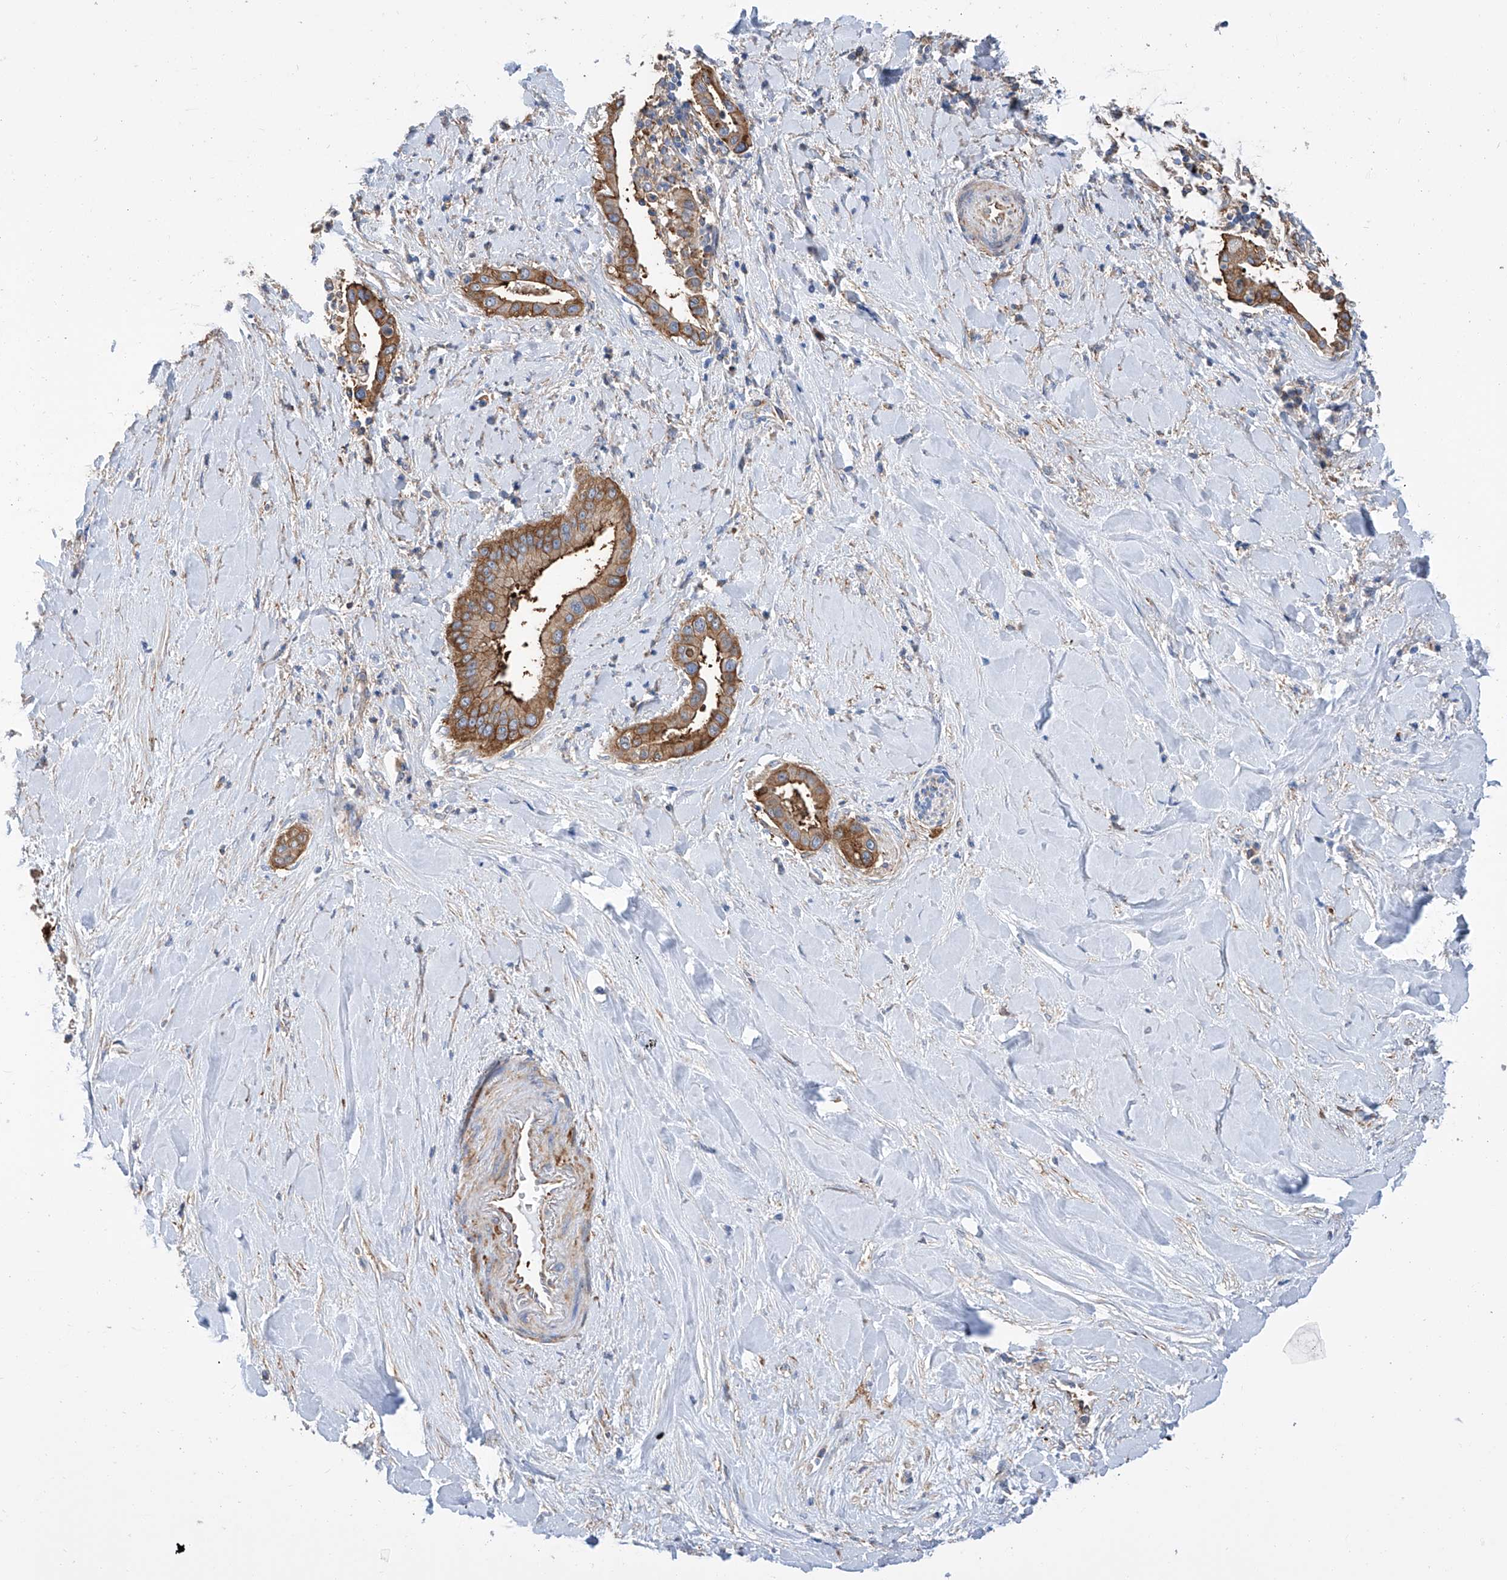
{"staining": {"intensity": "moderate", "quantity": ">75%", "location": "cytoplasmic/membranous"}, "tissue": "liver cancer", "cell_type": "Tumor cells", "image_type": "cancer", "snomed": [{"axis": "morphology", "description": "Cholangiocarcinoma"}, {"axis": "topography", "description": "Liver"}], "caption": "Human cholangiocarcinoma (liver) stained with a brown dye shows moderate cytoplasmic/membranous positive staining in approximately >75% of tumor cells.", "gene": "GPT", "patient": {"sex": "female", "age": 54}}